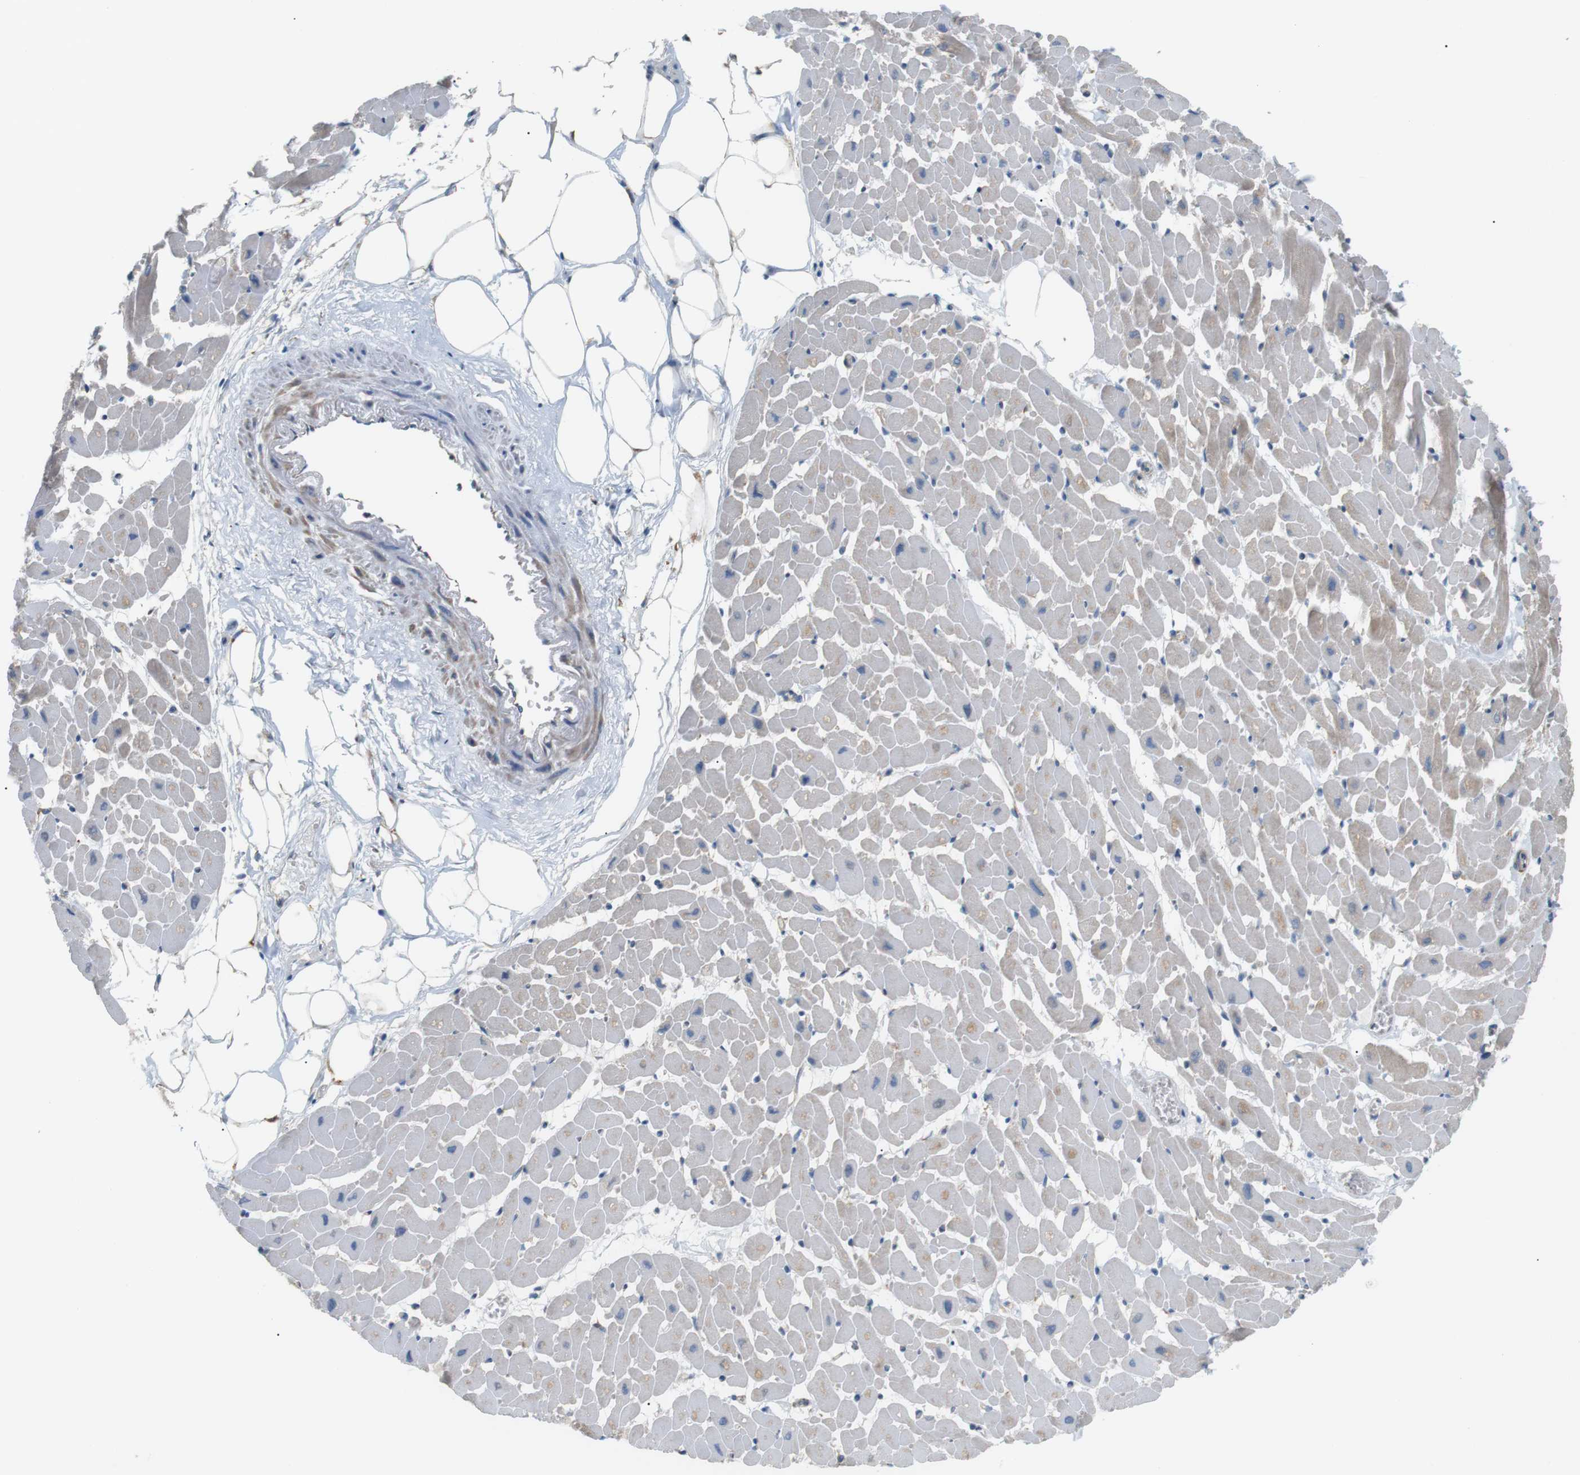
{"staining": {"intensity": "weak", "quantity": "25%-75%", "location": "cytoplasmic/membranous"}, "tissue": "heart muscle", "cell_type": "Cardiomyocytes", "image_type": "normal", "snomed": [{"axis": "morphology", "description": "Normal tissue, NOS"}, {"axis": "topography", "description": "Heart"}], "caption": "A high-resolution photomicrograph shows immunohistochemistry staining of unremarkable heart muscle, which demonstrates weak cytoplasmic/membranous expression in approximately 25%-75% of cardiomyocytes. Immunohistochemistry stains the protein in brown and the nuclei are stained blue.", "gene": "MTARC2", "patient": {"sex": "female", "age": 19}}